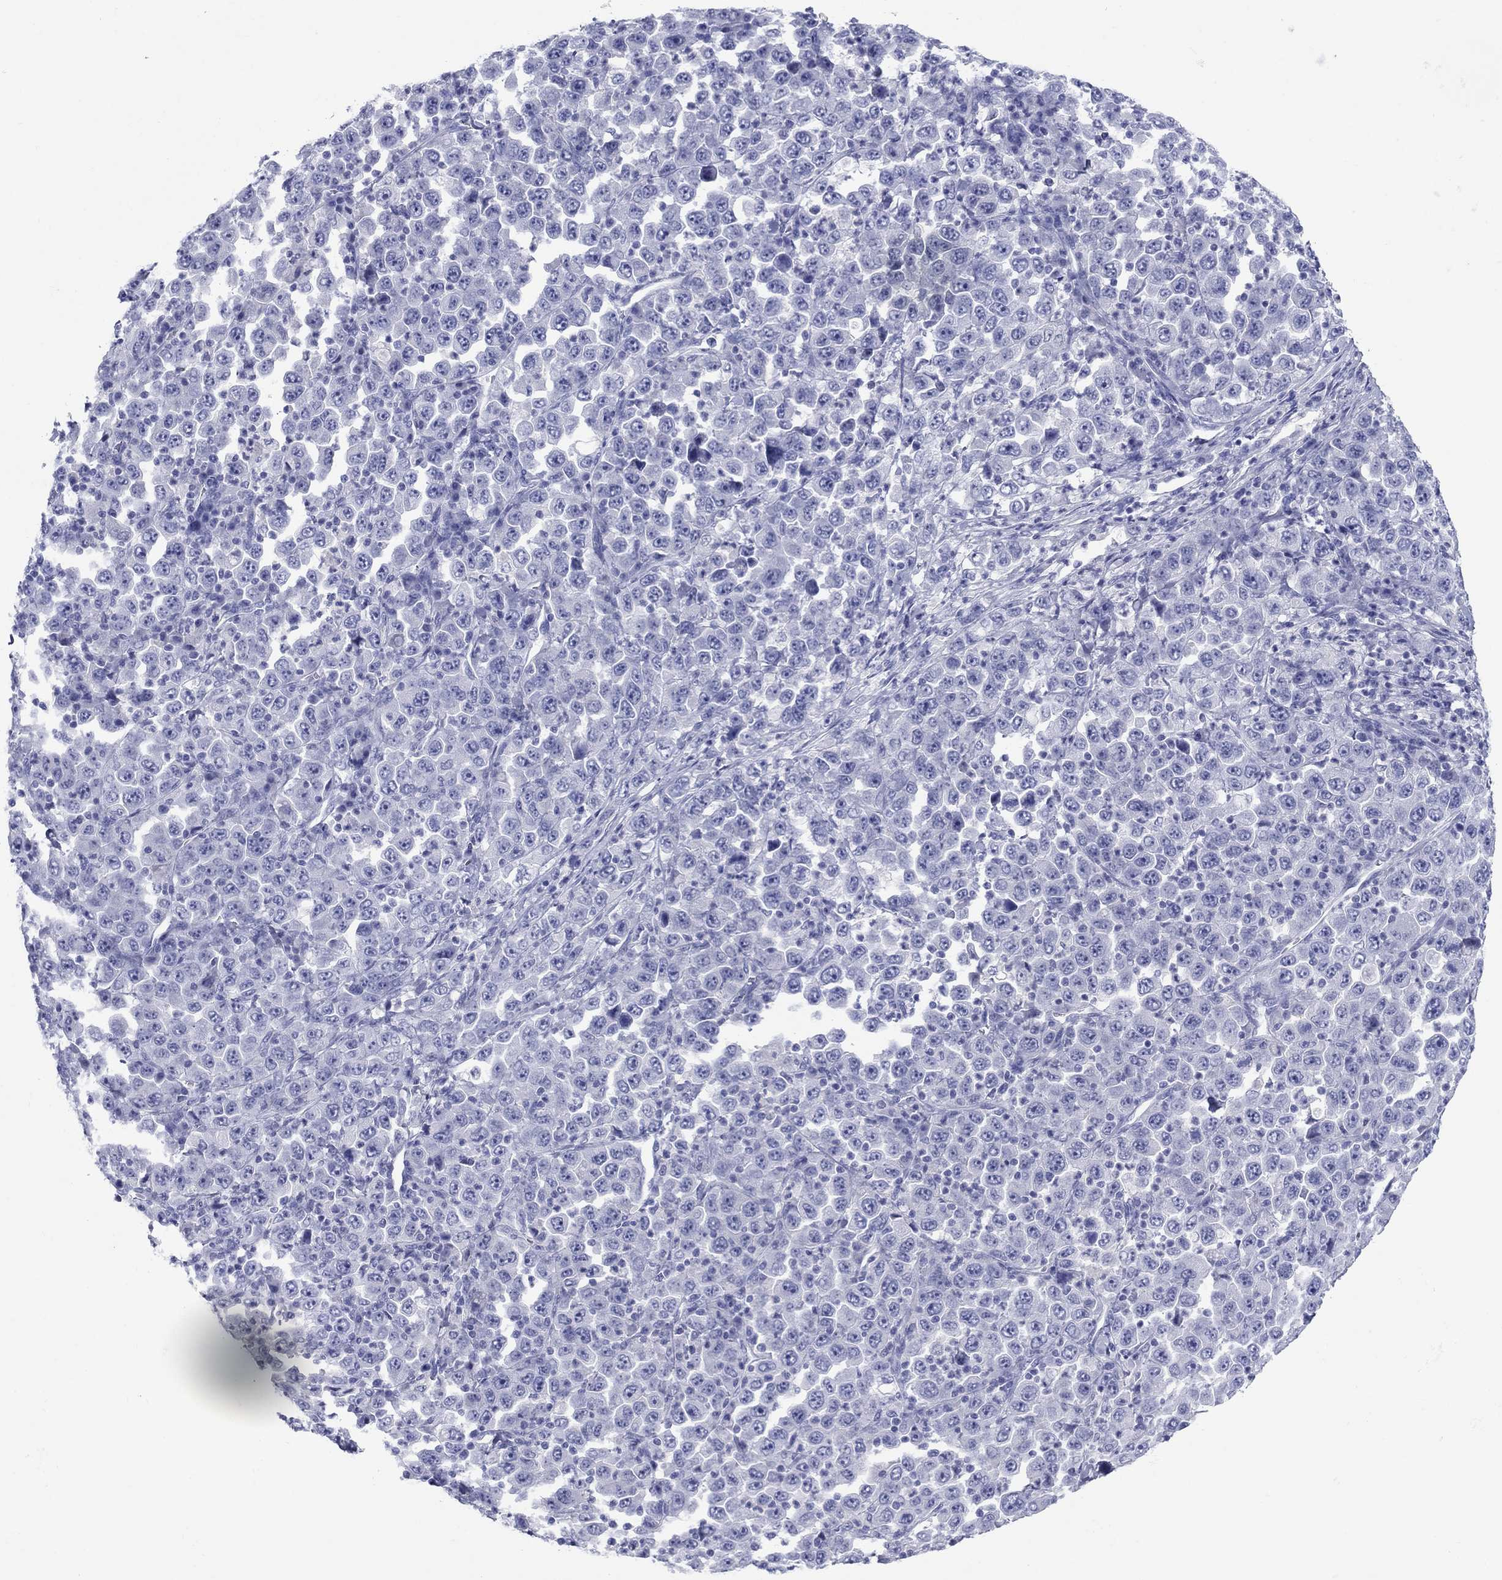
{"staining": {"intensity": "negative", "quantity": "none", "location": "none"}, "tissue": "stomach cancer", "cell_type": "Tumor cells", "image_type": "cancer", "snomed": [{"axis": "morphology", "description": "Normal tissue, NOS"}, {"axis": "morphology", "description": "Adenocarcinoma, NOS"}, {"axis": "topography", "description": "Stomach, upper"}, {"axis": "topography", "description": "Stomach"}], "caption": "The IHC histopathology image has no significant positivity in tumor cells of adenocarcinoma (stomach) tissue.", "gene": "ATP4A", "patient": {"sex": "male", "age": 59}}